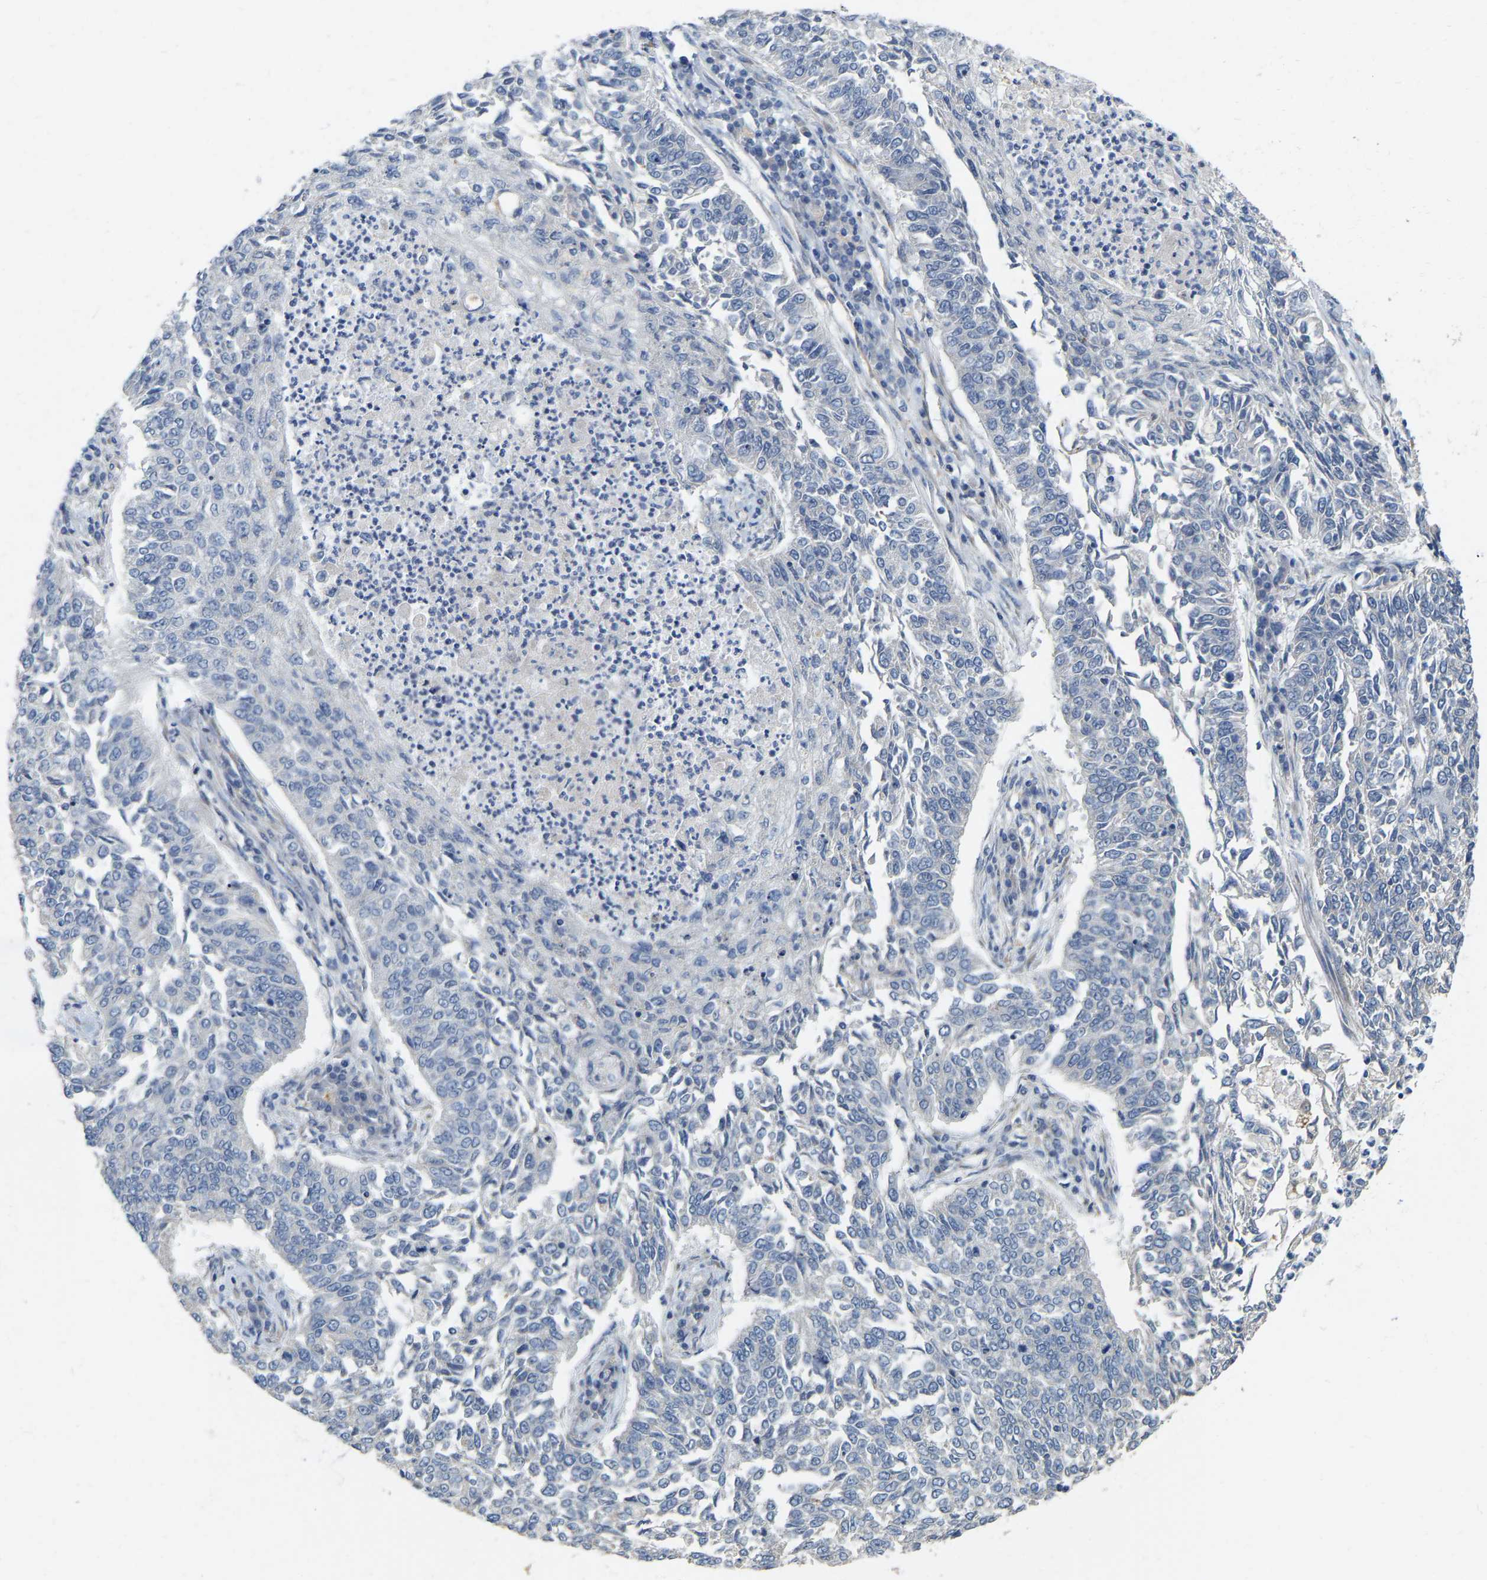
{"staining": {"intensity": "negative", "quantity": "none", "location": "none"}, "tissue": "lung cancer", "cell_type": "Tumor cells", "image_type": "cancer", "snomed": [{"axis": "morphology", "description": "Normal tissue, NOS"}, {"axis": "morphology", "description": "Squamous cell carcinoma, NOS"}, {"axis": "topography", "description": "Cartilage tissue"}, {"axis": "topography", "description": "Bronchus"}, {"axis": "topography", "description": "Lung"}], "caption": "Lung cancer was stained to show a protein in brown. There is no significant staining in tumor cells. The staining is performed using DAB brown chromogen with nuclei counter-stained in using hematoxylin.", "gene": "SSH1", "patient": {"sex": "female", "age": 49}}